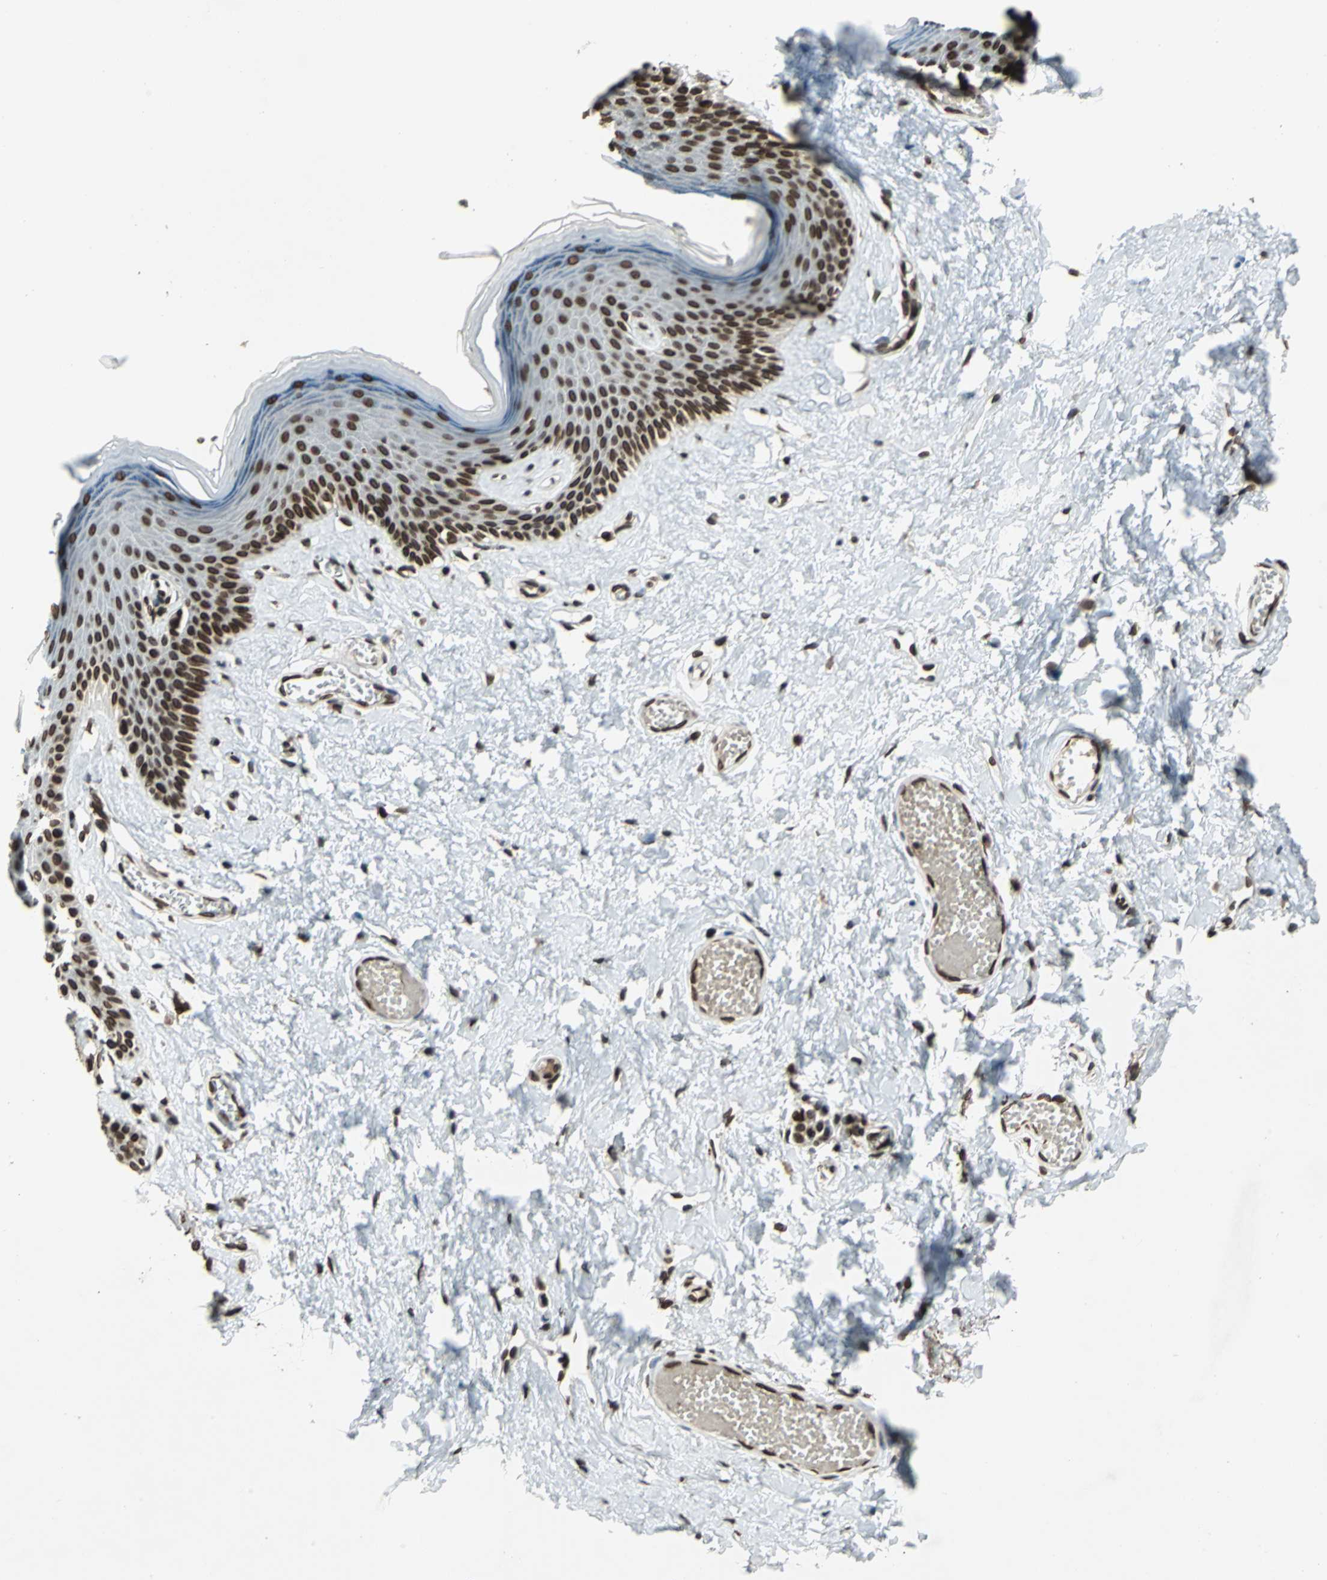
{"staining": {"intensity": "strong", "quantity": ">75%", "location": "nuclear"}, "tissue": "skin", "cell_type": "Epidermal cells", "image_type": "normal", "snomed": [{"axis": "morphology", "description": "Normal tissue, NOS"}, {"axis": "morphology", "description": "Inflammation, NOS"}, {"axis": "topography", "description": "Vulva"}], "caption": "Immunohistochemical staining of unremarkable skin reveals high levels of strong nuclear expression in approximately >75% of epidermal cells. (Brightfield microscopy of DAB IHC at high magnification).", "gene": "ISY1", "patient": {"sex": "female", "age": 84}}